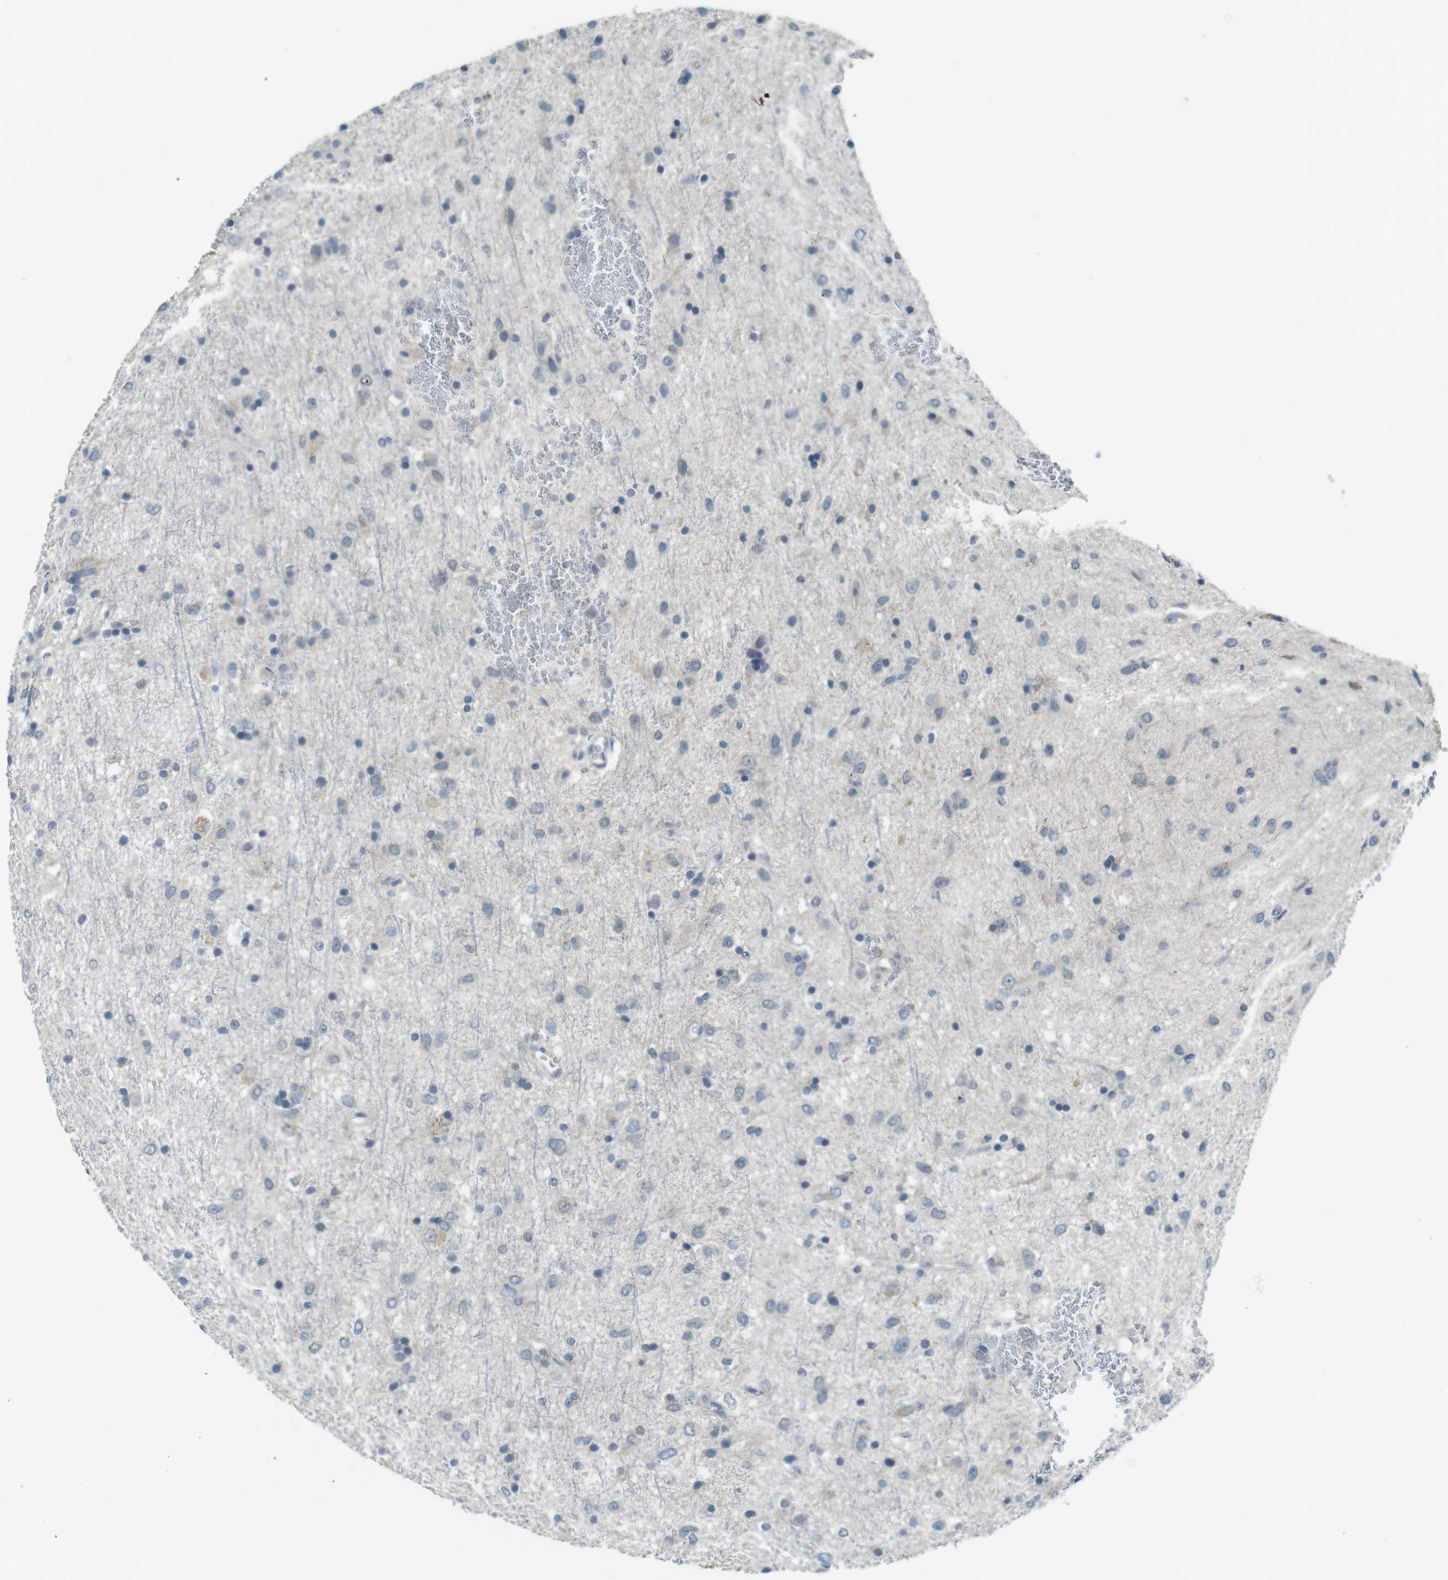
{"staining": {"intensity": "negative", "quantity": "none", "location": "none"}, "tissue": "glioma", "cell_type": "Tumor cells", "image_type": "cancer", "snomed": [{"axis": "morphology", "description": "Glioma, malignant, Low grade"}, {"axis": "topography", "description": "Brain"}], "caption": "This is an IHC photomicrograph of glioma. There is no expression in tumor cells.", "gene": "ENTPD7", "patient": {"sex": "male", "age": 77}}